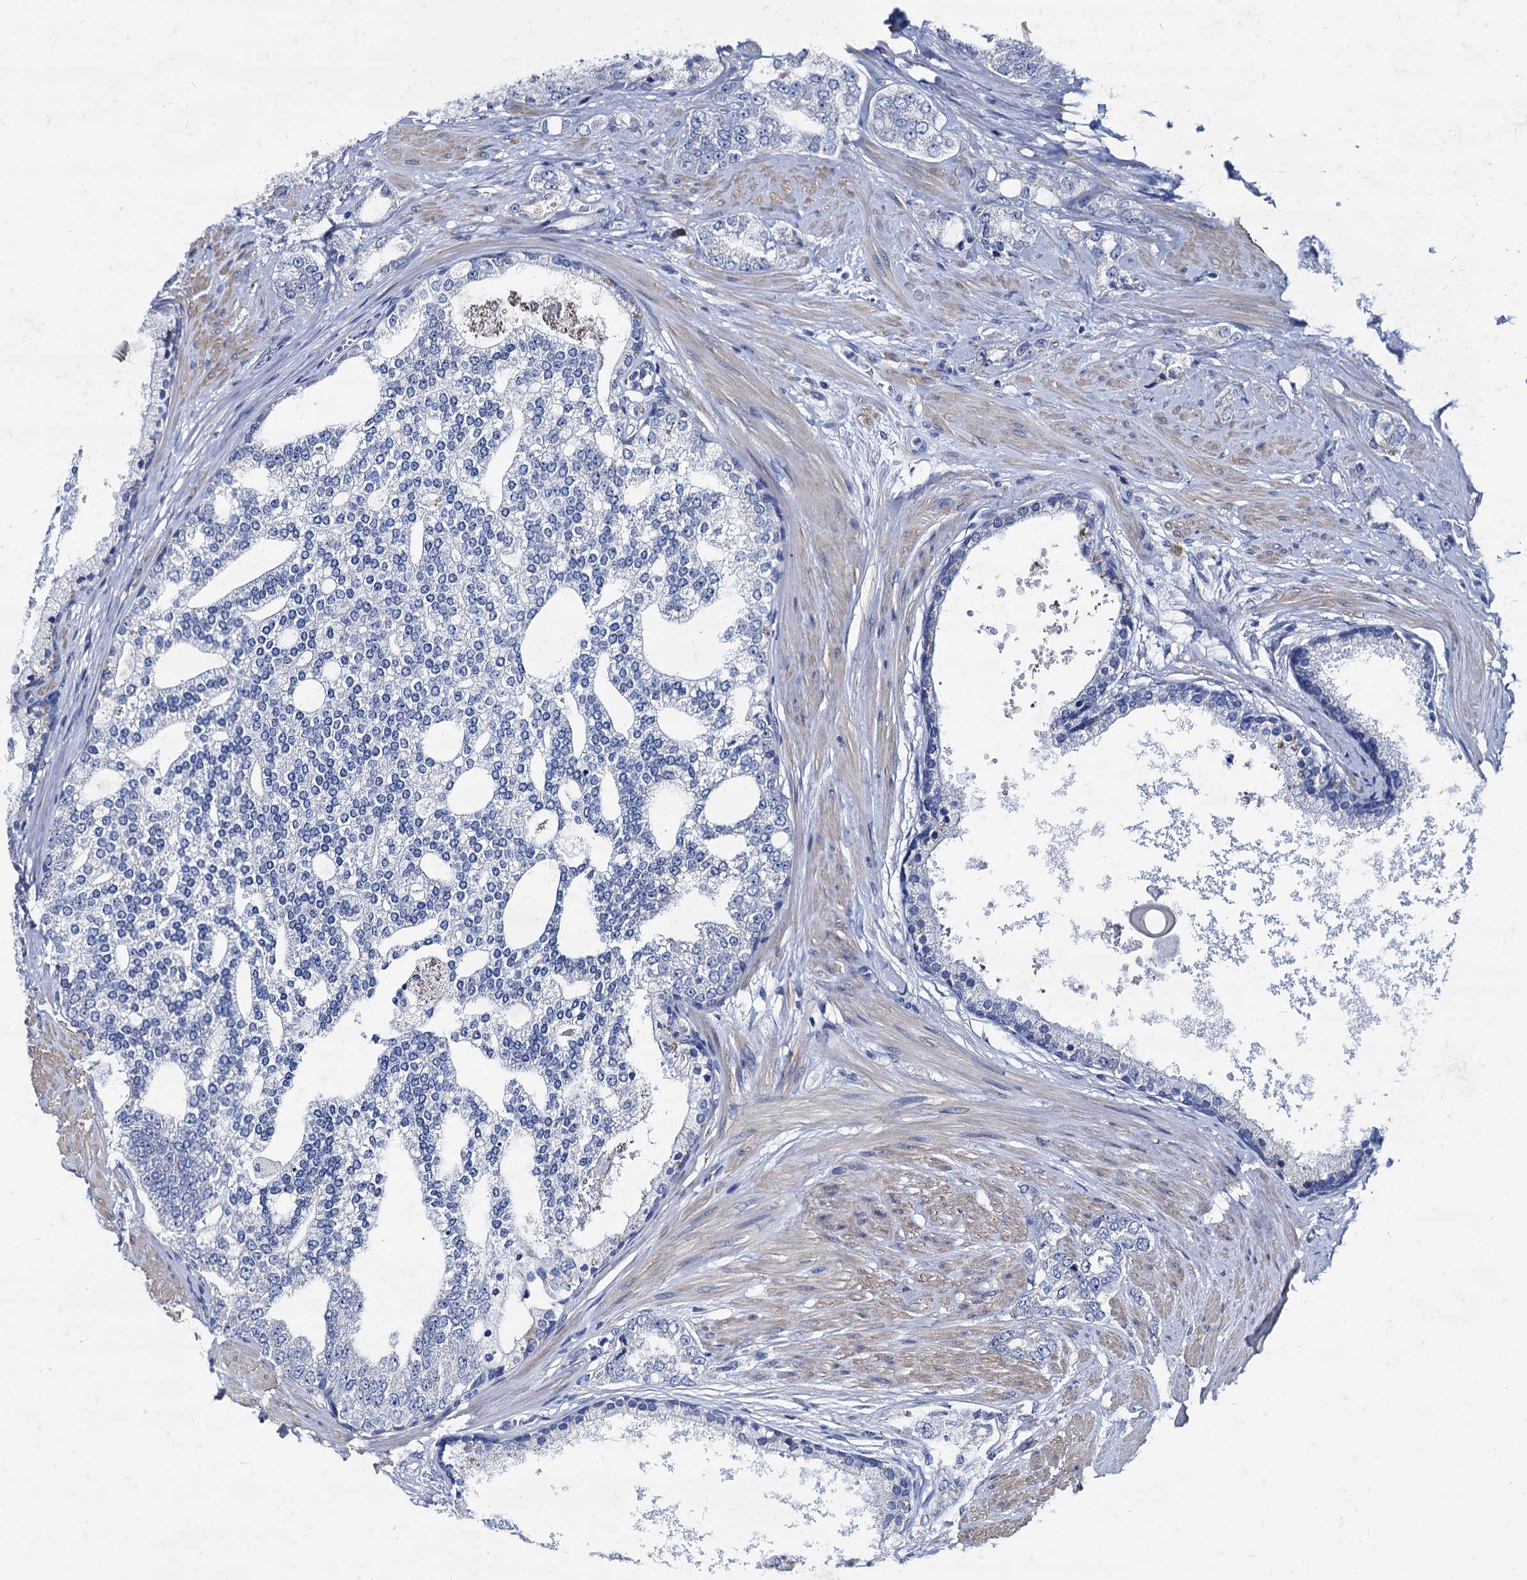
{"staining": {"intensity": "negative", "quantity": "none", "location": "none"}, "tissue": "prostate cancer", "cell_type": "Tumor cells", "image_type": "cancer", "snomed": [{"axis": "morphology", "description": "Adenocarcinoma, High grade"}, {"axis": "topography", "description": "Prostate"}], "caption": "Immunohistochemistry (IHC) photomicrograph of human prostate adenocarcinoma (high-grade) stained for a protein (brown), which shows no expression in tumor cells. (DAB immunohistochemistry (IHC) visualized using brightfield microscopy, high magnification).", "gene": "FOXR2", "patient": {"sex": "male", "age": 73}}